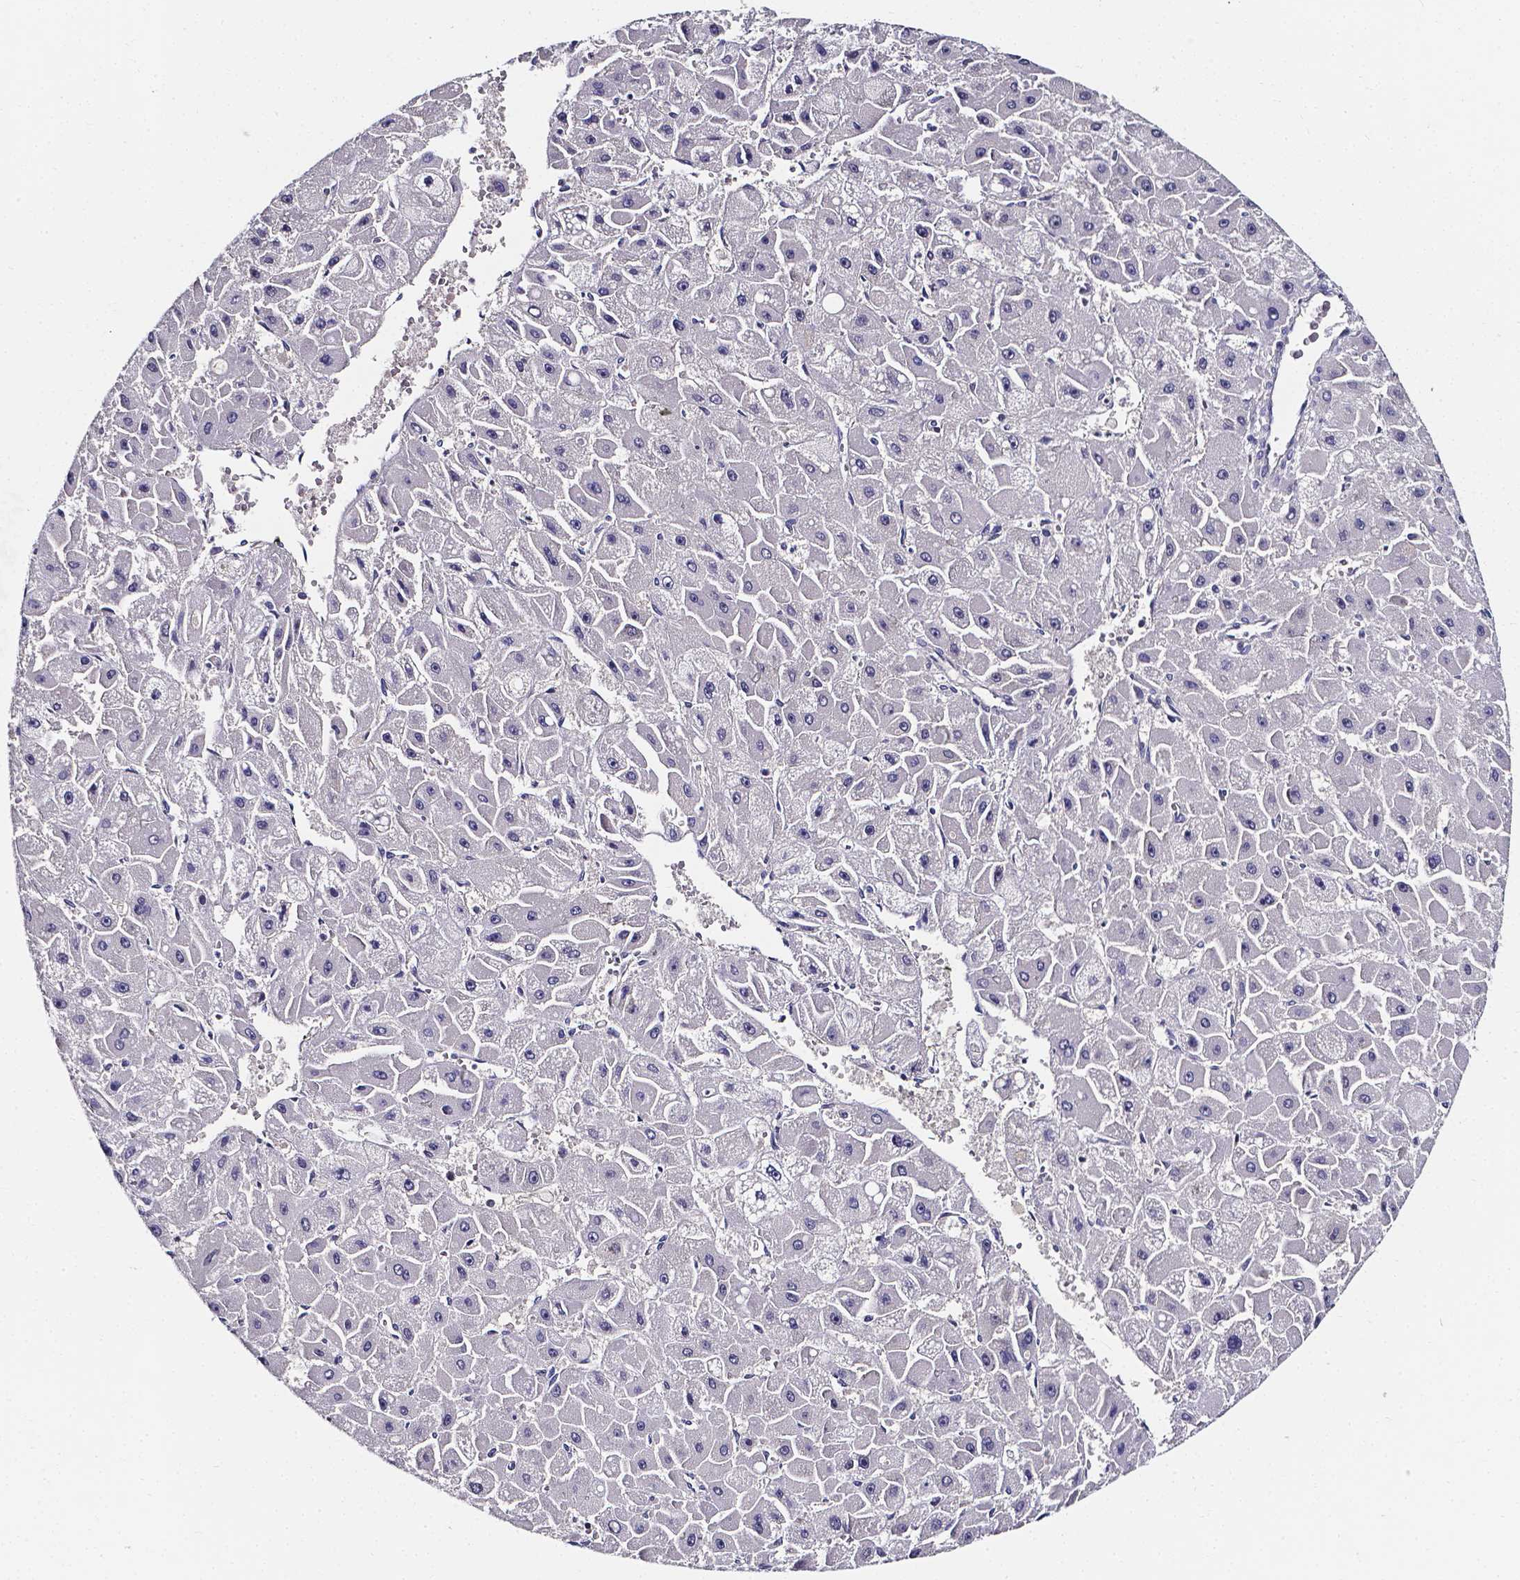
{"staining": {"intensity": "negative", "quantity": "none", "location": "none"}, "tissue": "liver cancer", "cell_type": "Tumor cells", "image_type": "cancer", "snomed": [{"axis": "morphology", "description": "Carcinoma, Hepatocellular, NOS"}, {"axis": "topography", "description": "Liver"}], "caption": "Immunohistochemical staining of liver cancer reveals no significant positivity in tumor cells. (DAB (3,3'-diaminobenzidine) immunohistochemistry (IHC), high magnification).", "gene": "CACNG8", "patient": {"sex": "female", "age": 25}}